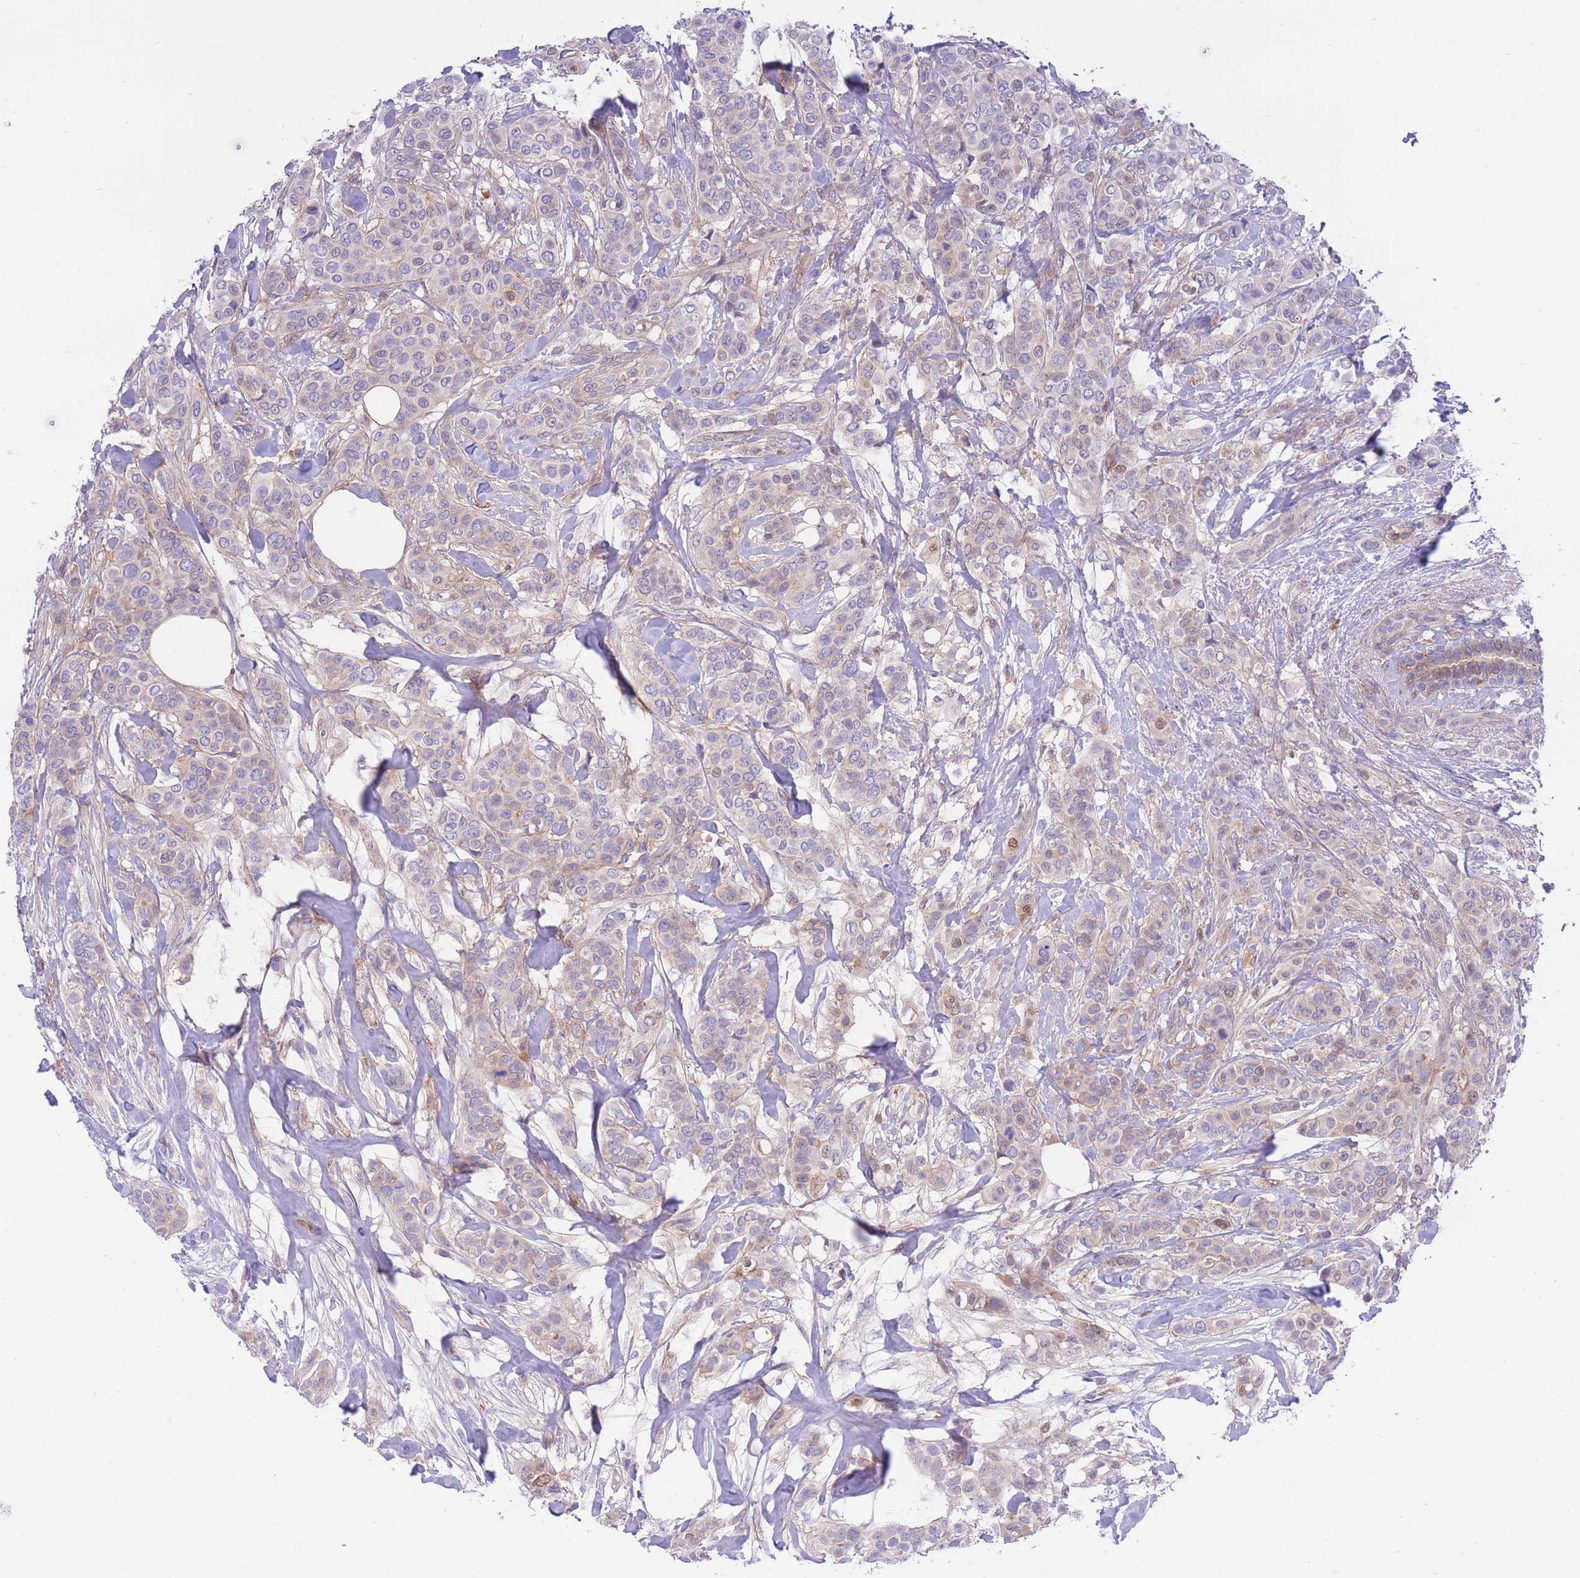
{"staining": {"intensity": "weak", "quantity": "<25%", "location": "nuclear"}, "tissue": "breast cancer", "cell_type": "Tumor cells", "image_type": "cancer", "snomed": [{"axis": "morphology", "description": "Lobular carcinoma"}, {"axis": "topography", "description": "Breast"}], "caption": "Immunohistochemical staining of human breast cancer (lobular carcinoma) reveals no significant staining in tumor cells.", "gene": "NAMPT", "patient": {"sex": "female", "age": 51}}